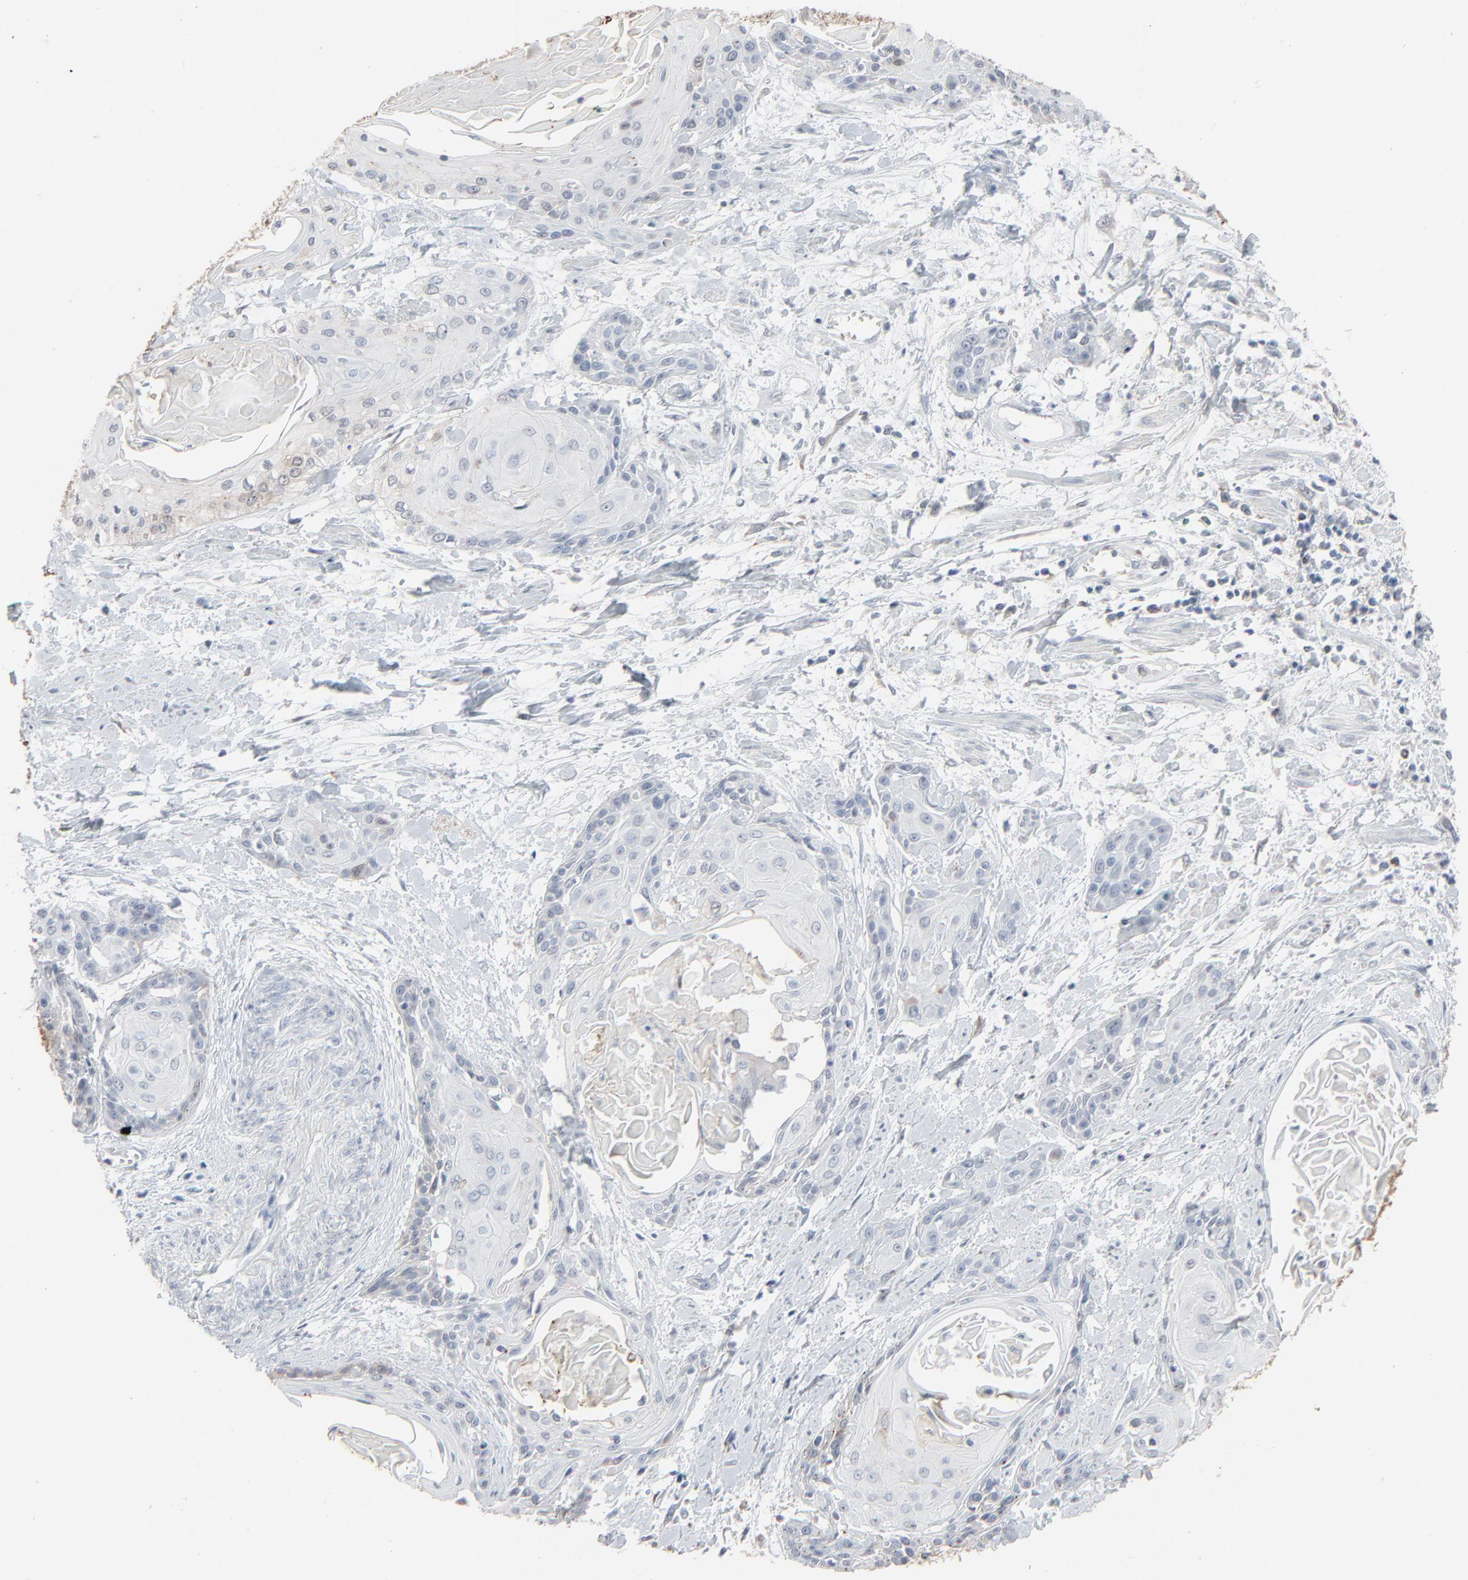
{"staining": {"intensity": "weak", "quantity": "<25%", "location": "cytoplasmic/membranous"}, "tissue": "cervical cancer", "cell_type": "Tumor cells", "image_type": "cancer", "snomed": [{"axis": "morphology", "description": "Squamous cell carcinoma, NOS"}, {"axis": "topography", "description": "Cervix"}], "caption": "Immunohistochemistry photomicrograph of neoplastic tissue: cervical squamous cell carcinoma stained with DAB demonstrates no significant protein expression in tumor cells.", "gene": "PHGDH", "patient": {"sex": "female", "age": 57}}